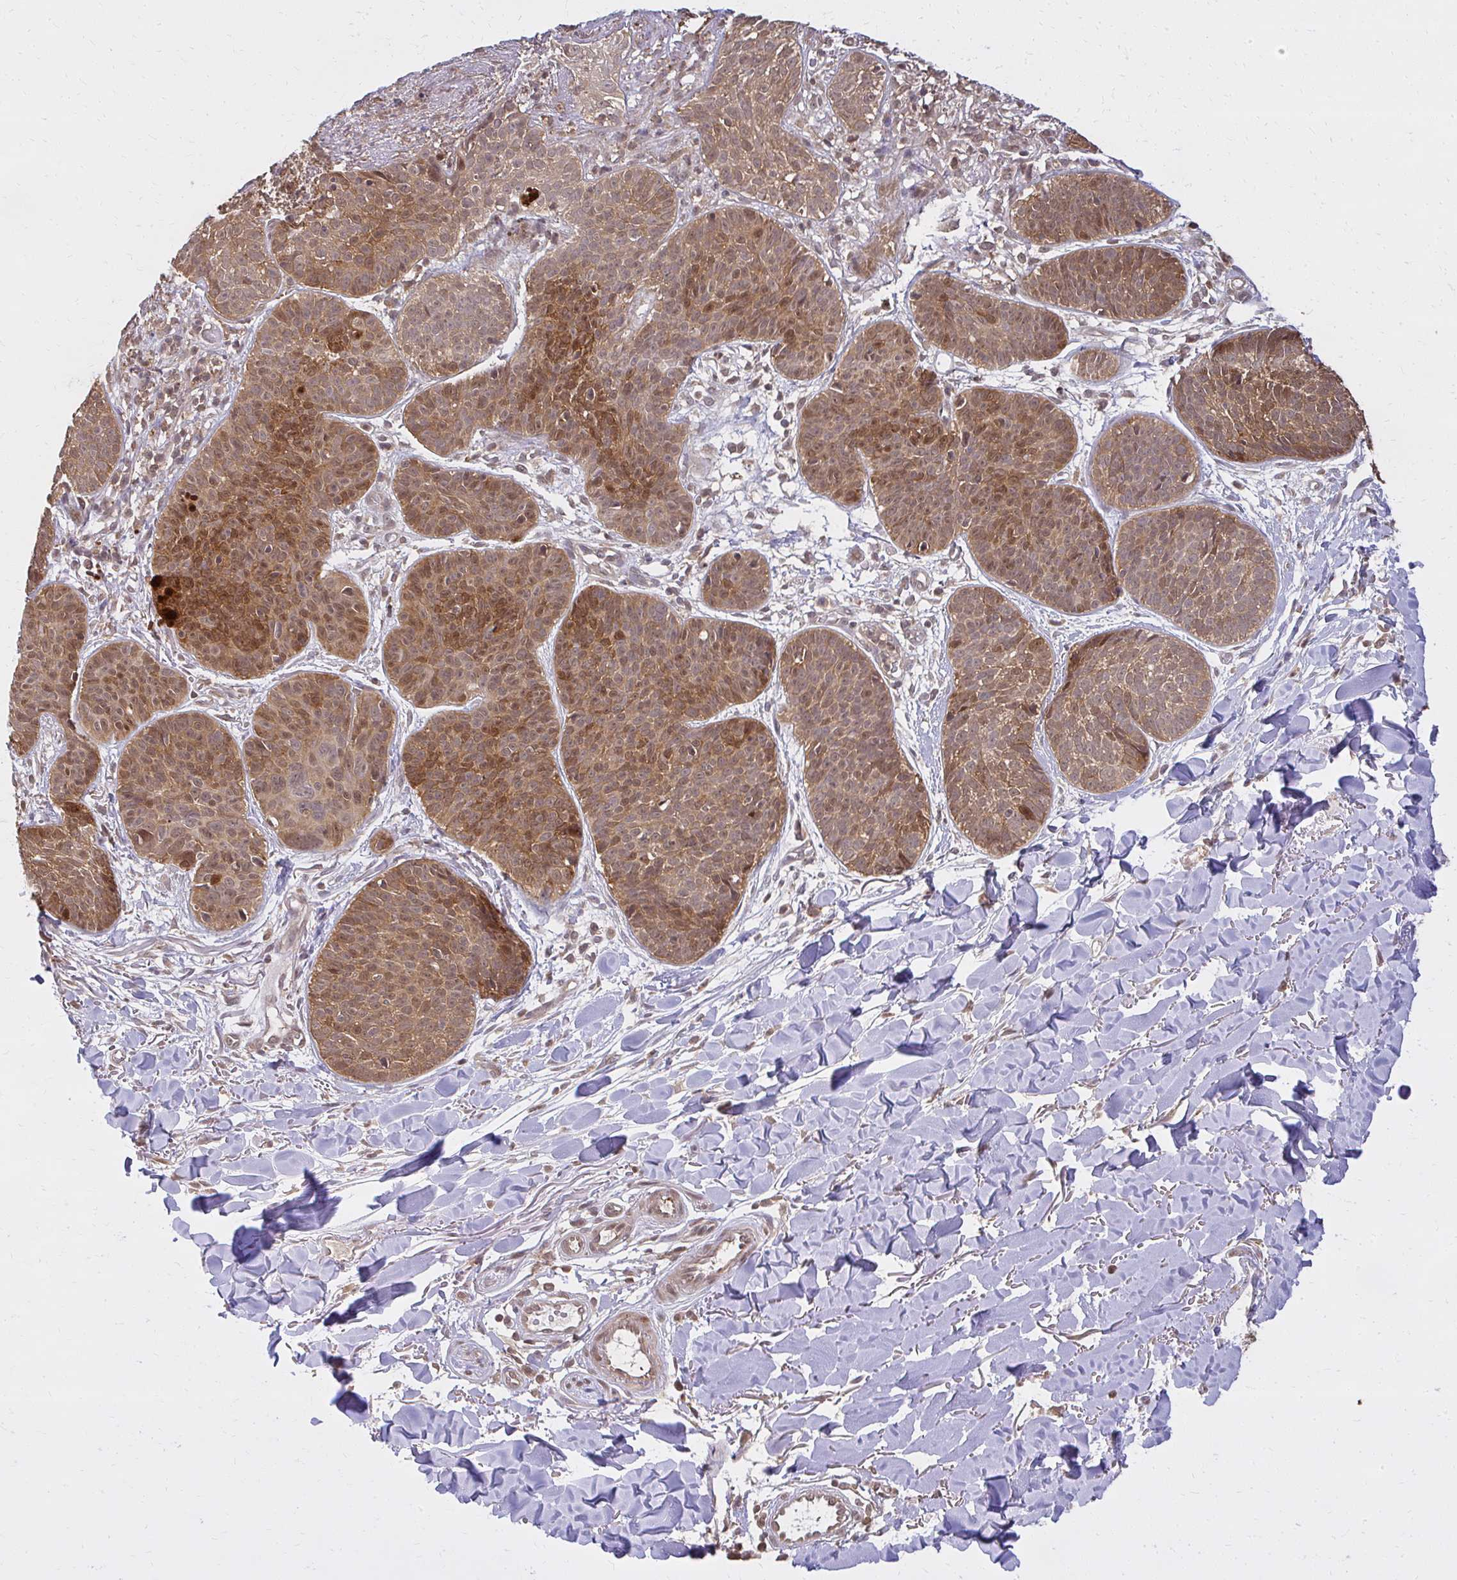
{"staining": {"intensity": "moderate", "quantity": ">75%", "location": "cytoplasmic/membranous,nuclear"}, "tissue": "skin cancer", "cell_type": "Tumor cells", "image_type": "cancer", "snomed": [{"axis": "morphology", "description": "Basal cell carcinoma"}, {"axis": "topography", "description": "Skin"}, {"axis": "topography", "description": "Skin of neck"}, {"axis": "topography", "description": "Skin of shoulder"}, {"axis": "topography", "description": "Skin of back"}], "caption": "Tumor cells demonstrate medium levels of moderate cytoplasmic/membranous and nuclear expression in approximately >75% of cells in skin cancer.", "gene": "LARS2", "patient": {"sex": "male", "age": 80}}